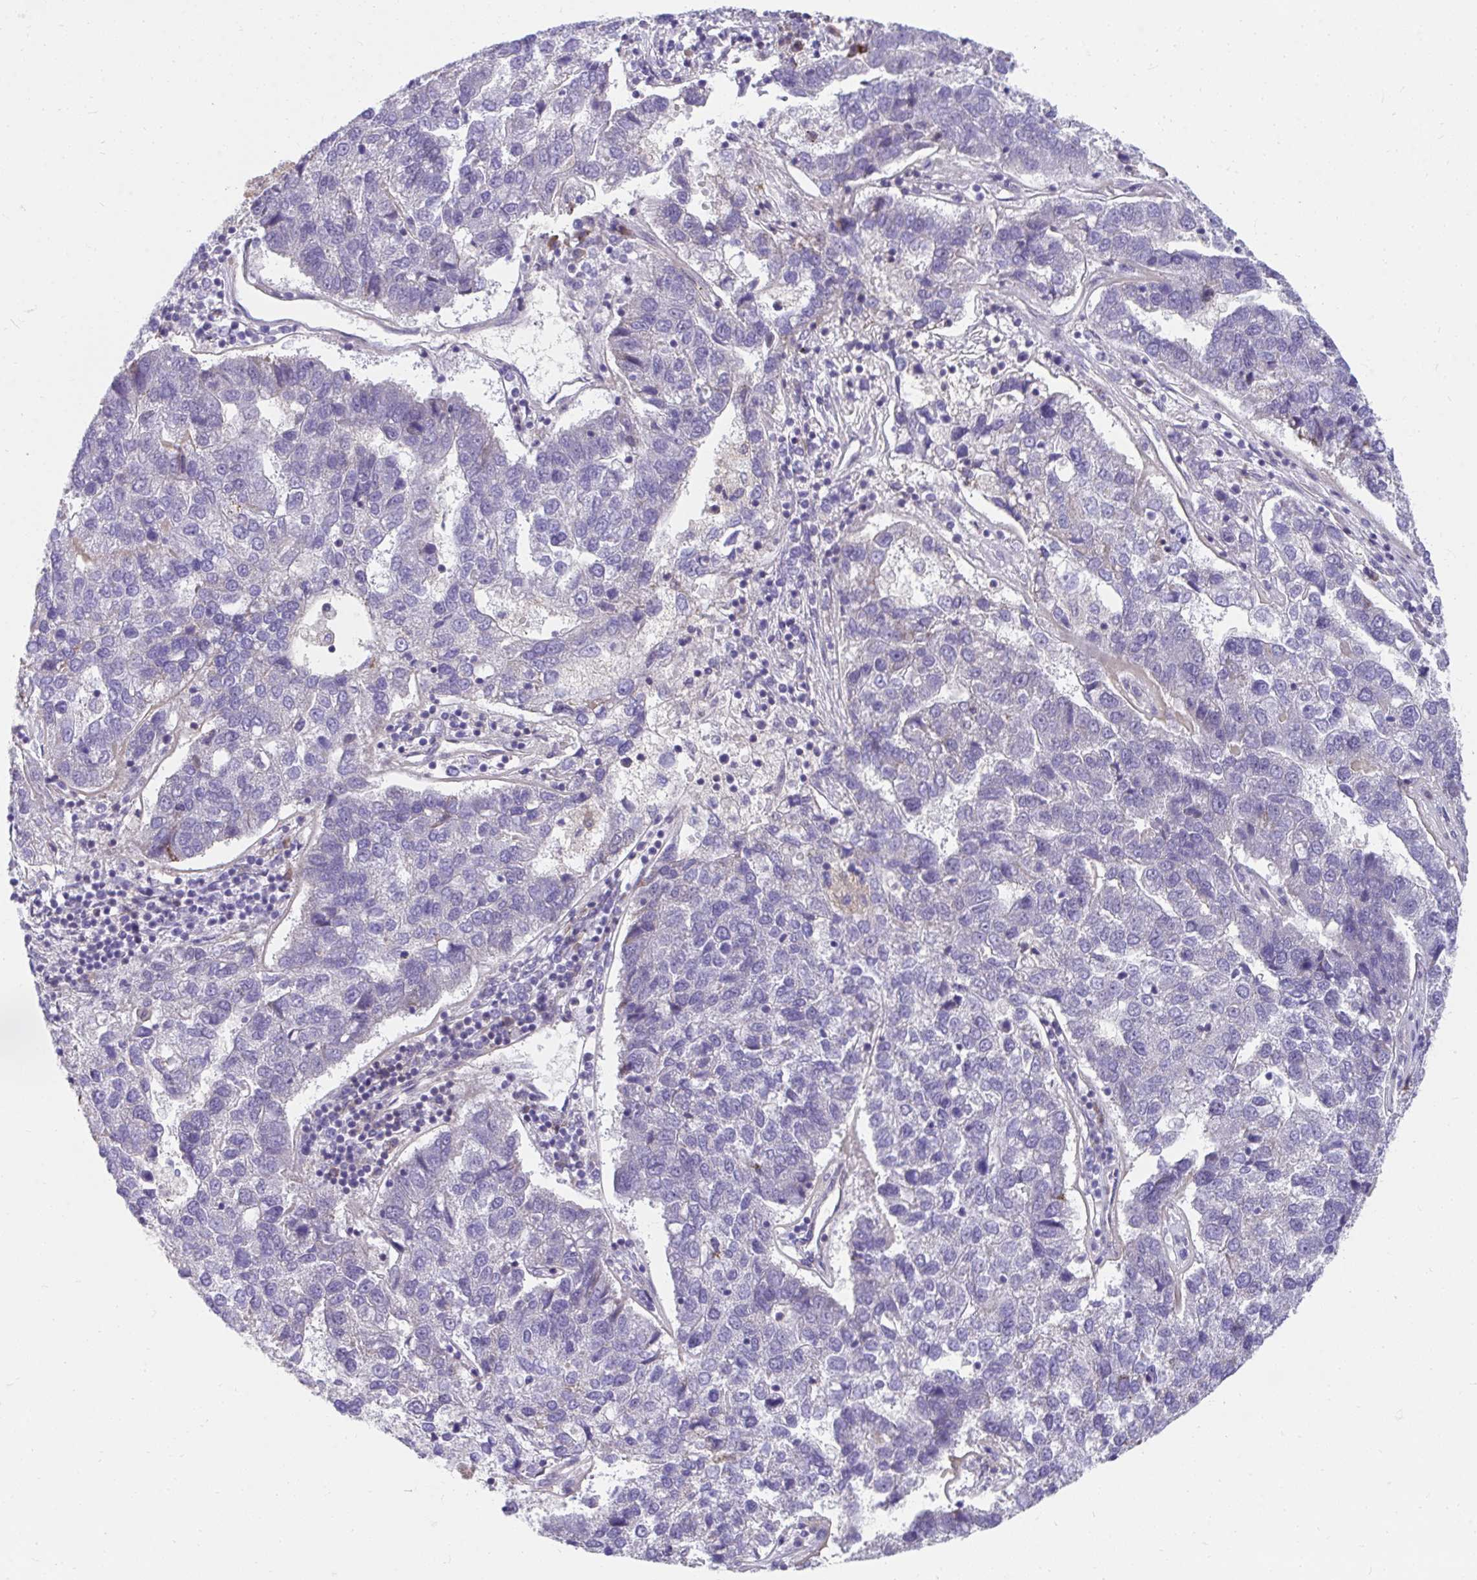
{"staining": {"intensity": "negative", "quantity": "none", "location": "none"}, "tissue": "pancreatic cancer", "cell_type": "Tumor cells", "image_type": "cancer", "snomed": [{"axis": "morphology", "description": "Adenocarcinoma, NOS"}, {"axis": "topography", "description": "Pancreas"}], "caption": "DAB immunohistochemical staining of human pancreatic cancer exhibits no significant expression in tumor cells. The staining is performed using DAB (3,3'-diaminobenzidine) brown chromogen with nuclei counter-stained in using hematoxylin.", "gene": "SLAMF7", "patient": {"sex": "female", "age": 61}}